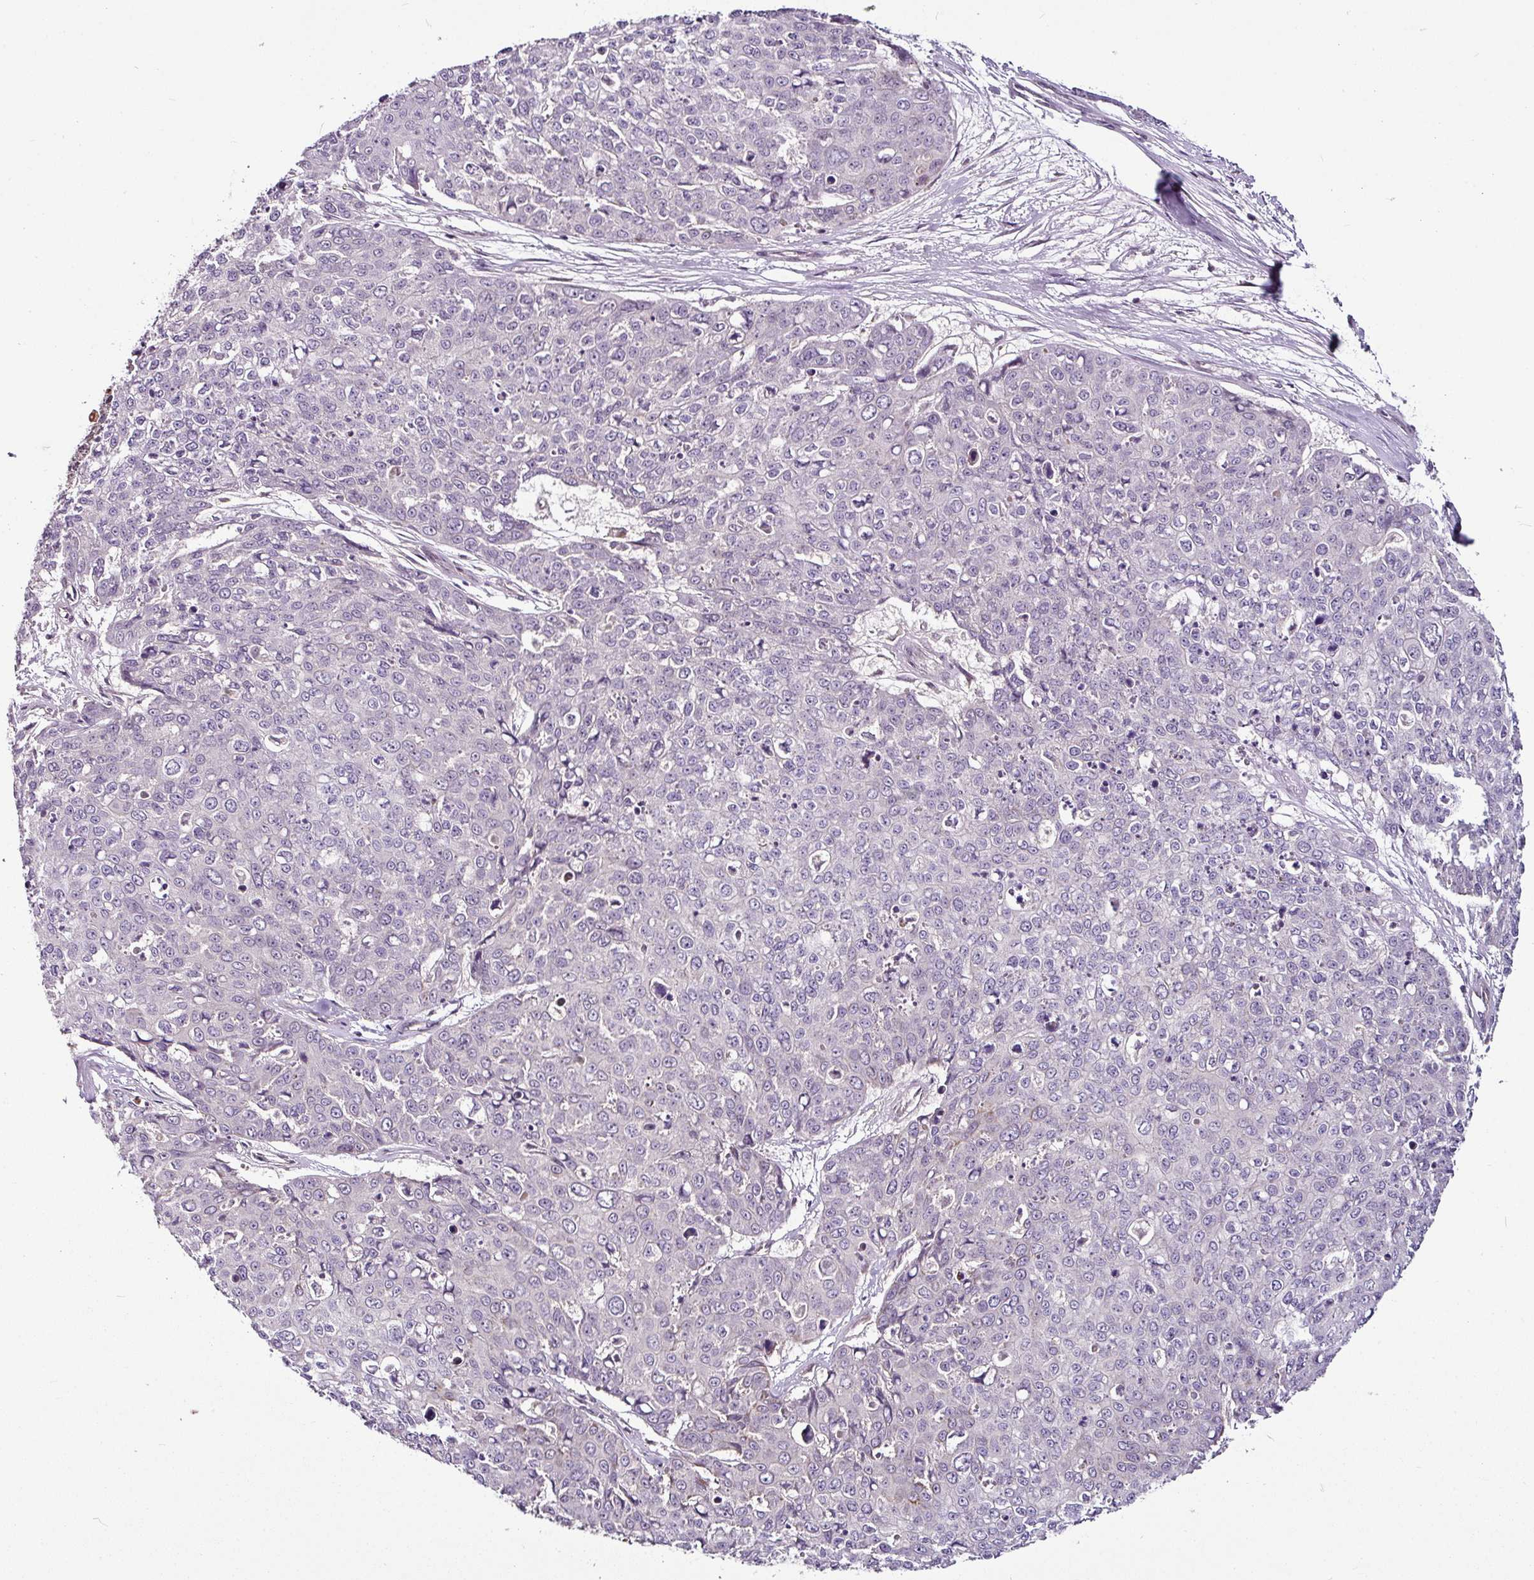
{"staining": {"intensity": "negative", "quantity": "none", "location": "none"}, "tissue": "skin cancer", "cell_type": "Tumor cells", "image_type": "cancer", "snomed": [{"axis": "morphology", "description": "Squamous cell carcinoma, NOS"}, {"axis": "topography", "description": "Skin"}], "caption": "An immunohistochemistry micrograph of skin cancer is shown. There is no staining in tumor cells of skin cancer. The staining is performed using DAB brown chromogen with nuclei counter-stained in using hematoxylin.", "gene": "DCAF13", "patient": {"sex": "male", "age": 71}}